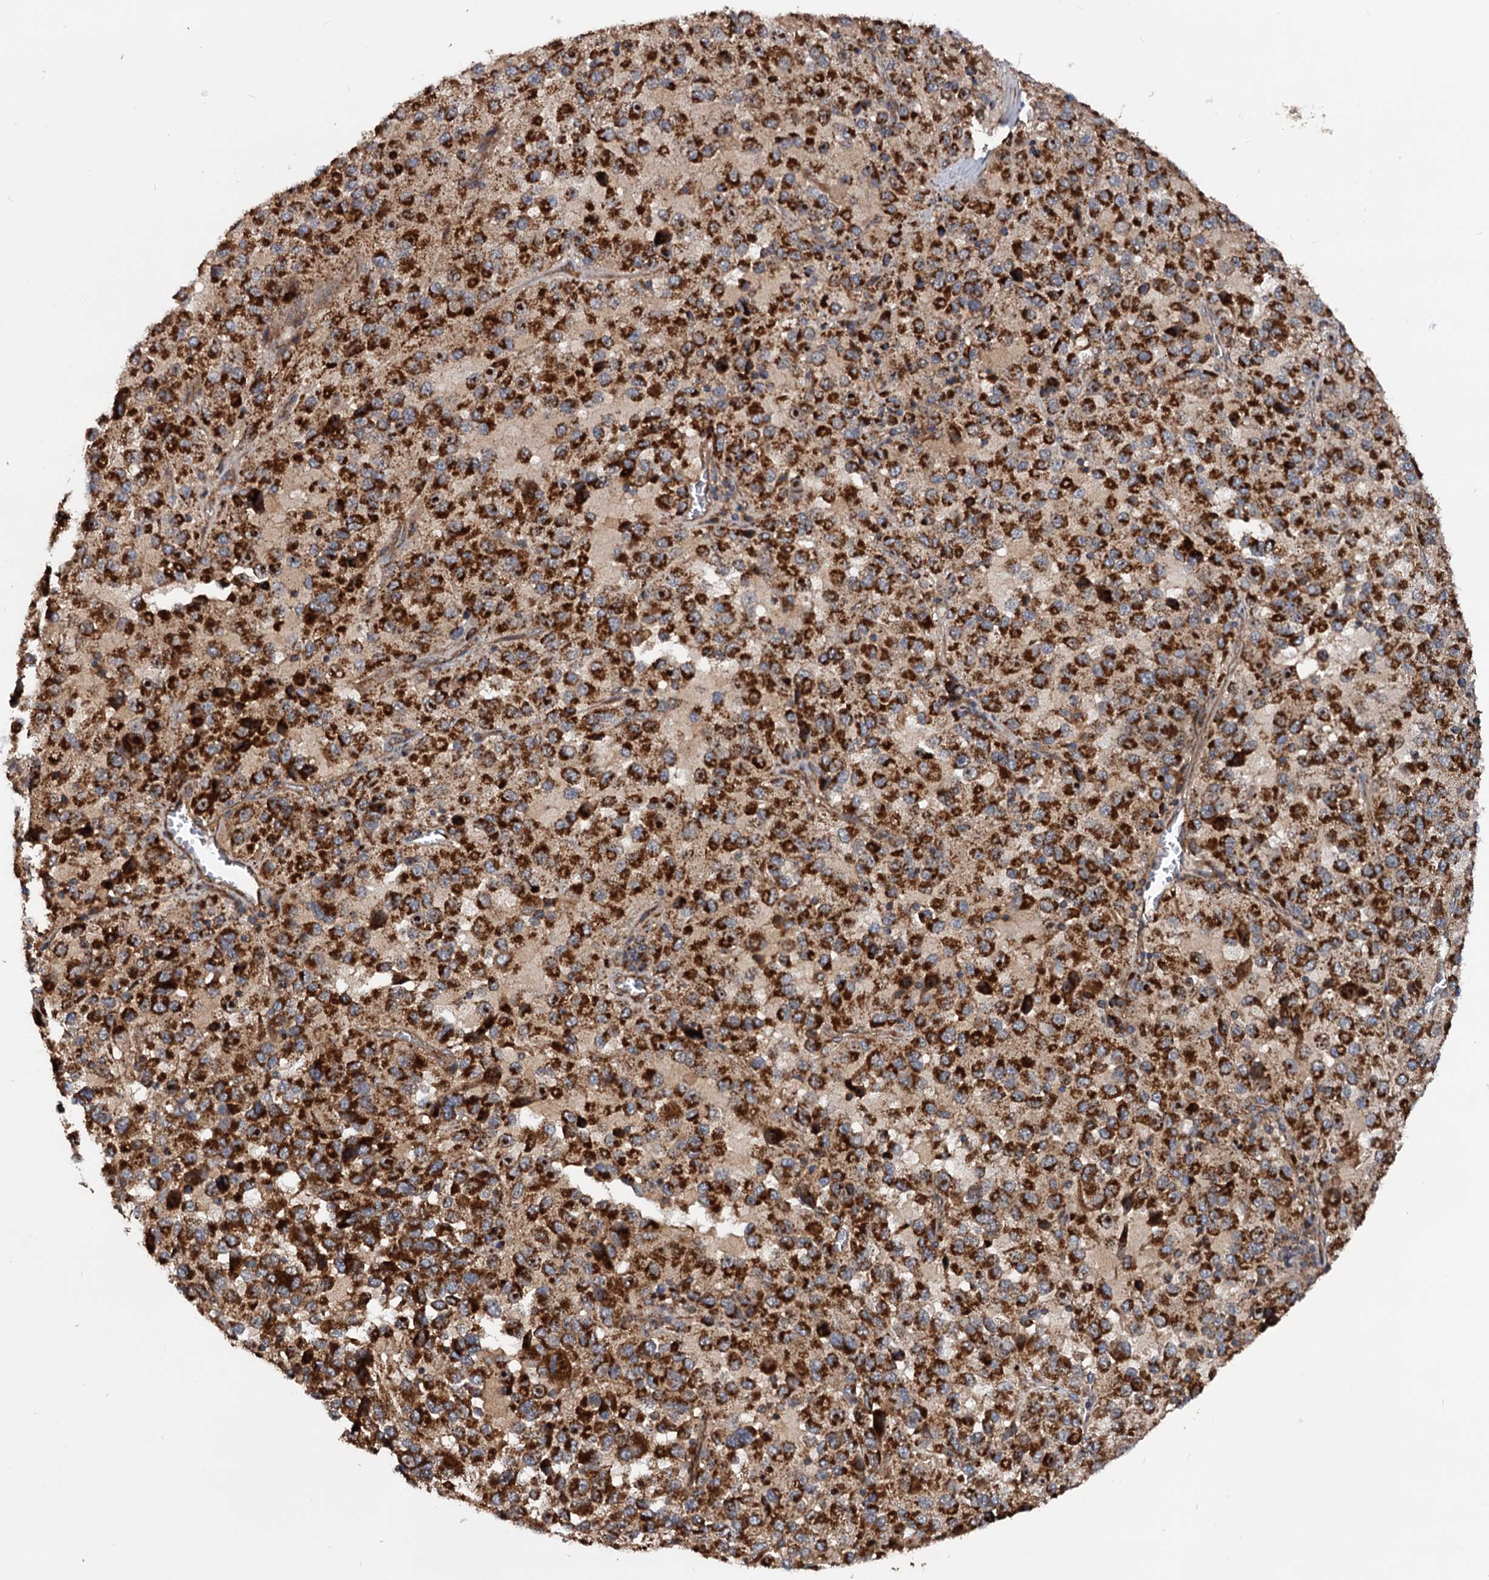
{"staining": {"intensity": "strong", "quantity": ">75%", "location": "cytoplasmic/membranous"}, "tissue": "melanoma", "cell_type": "Tumor cells", "image_type": "cancer", "snomed": [{"axis": "morphology", "description": "Malignant melanoma, Metastatic site"}, {"axis": "topography", "description": "Lung"}], "caption": "Immunohistochemical staining of melanoma shows high levels of strong cytoplasmic/membranous protein staining in approximately >75% of tumor cells.", "gene": "MRPL42", "patient": {"sex": "male", "age": 64}}